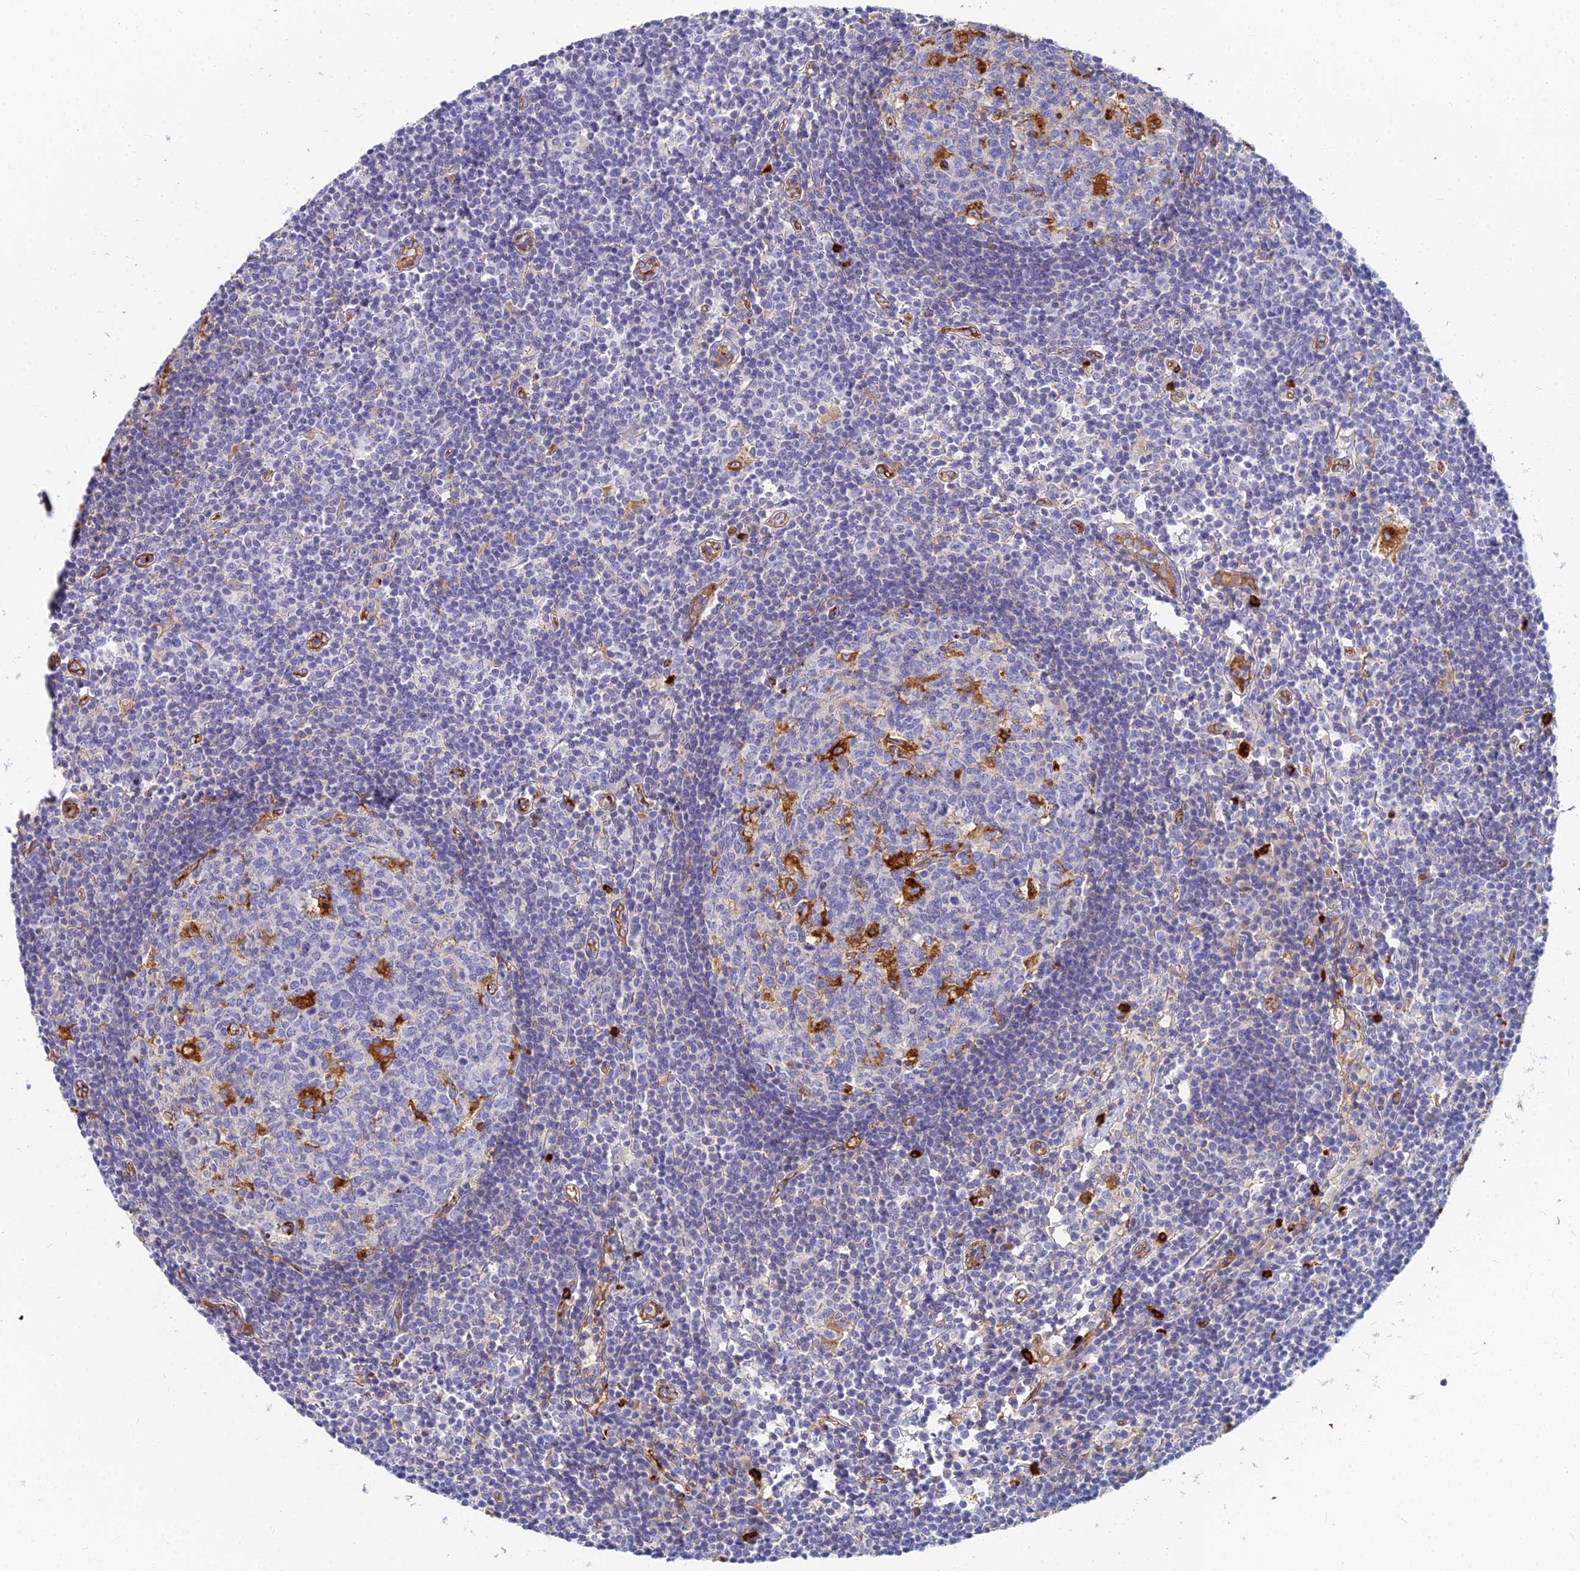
{"staining": {"intensity": "negative", "quantity": "none", "location": "none"}, "tissue": "lymph node", "cell_type": "Germinal center cells", "image_type": "normal", "snomed": [{"axis": "morphology", "description": "Normal tissue, NOS"}, {"axis": "topography", "description": "Lymph node"}], "caption": "IHC of normal human lymph node shows no staining in germinal center cells. (DAB immunohistochemistry (IHC), high magnification).", "gene": "VAT1", "patient": {"sex": "female", "age": 55}}